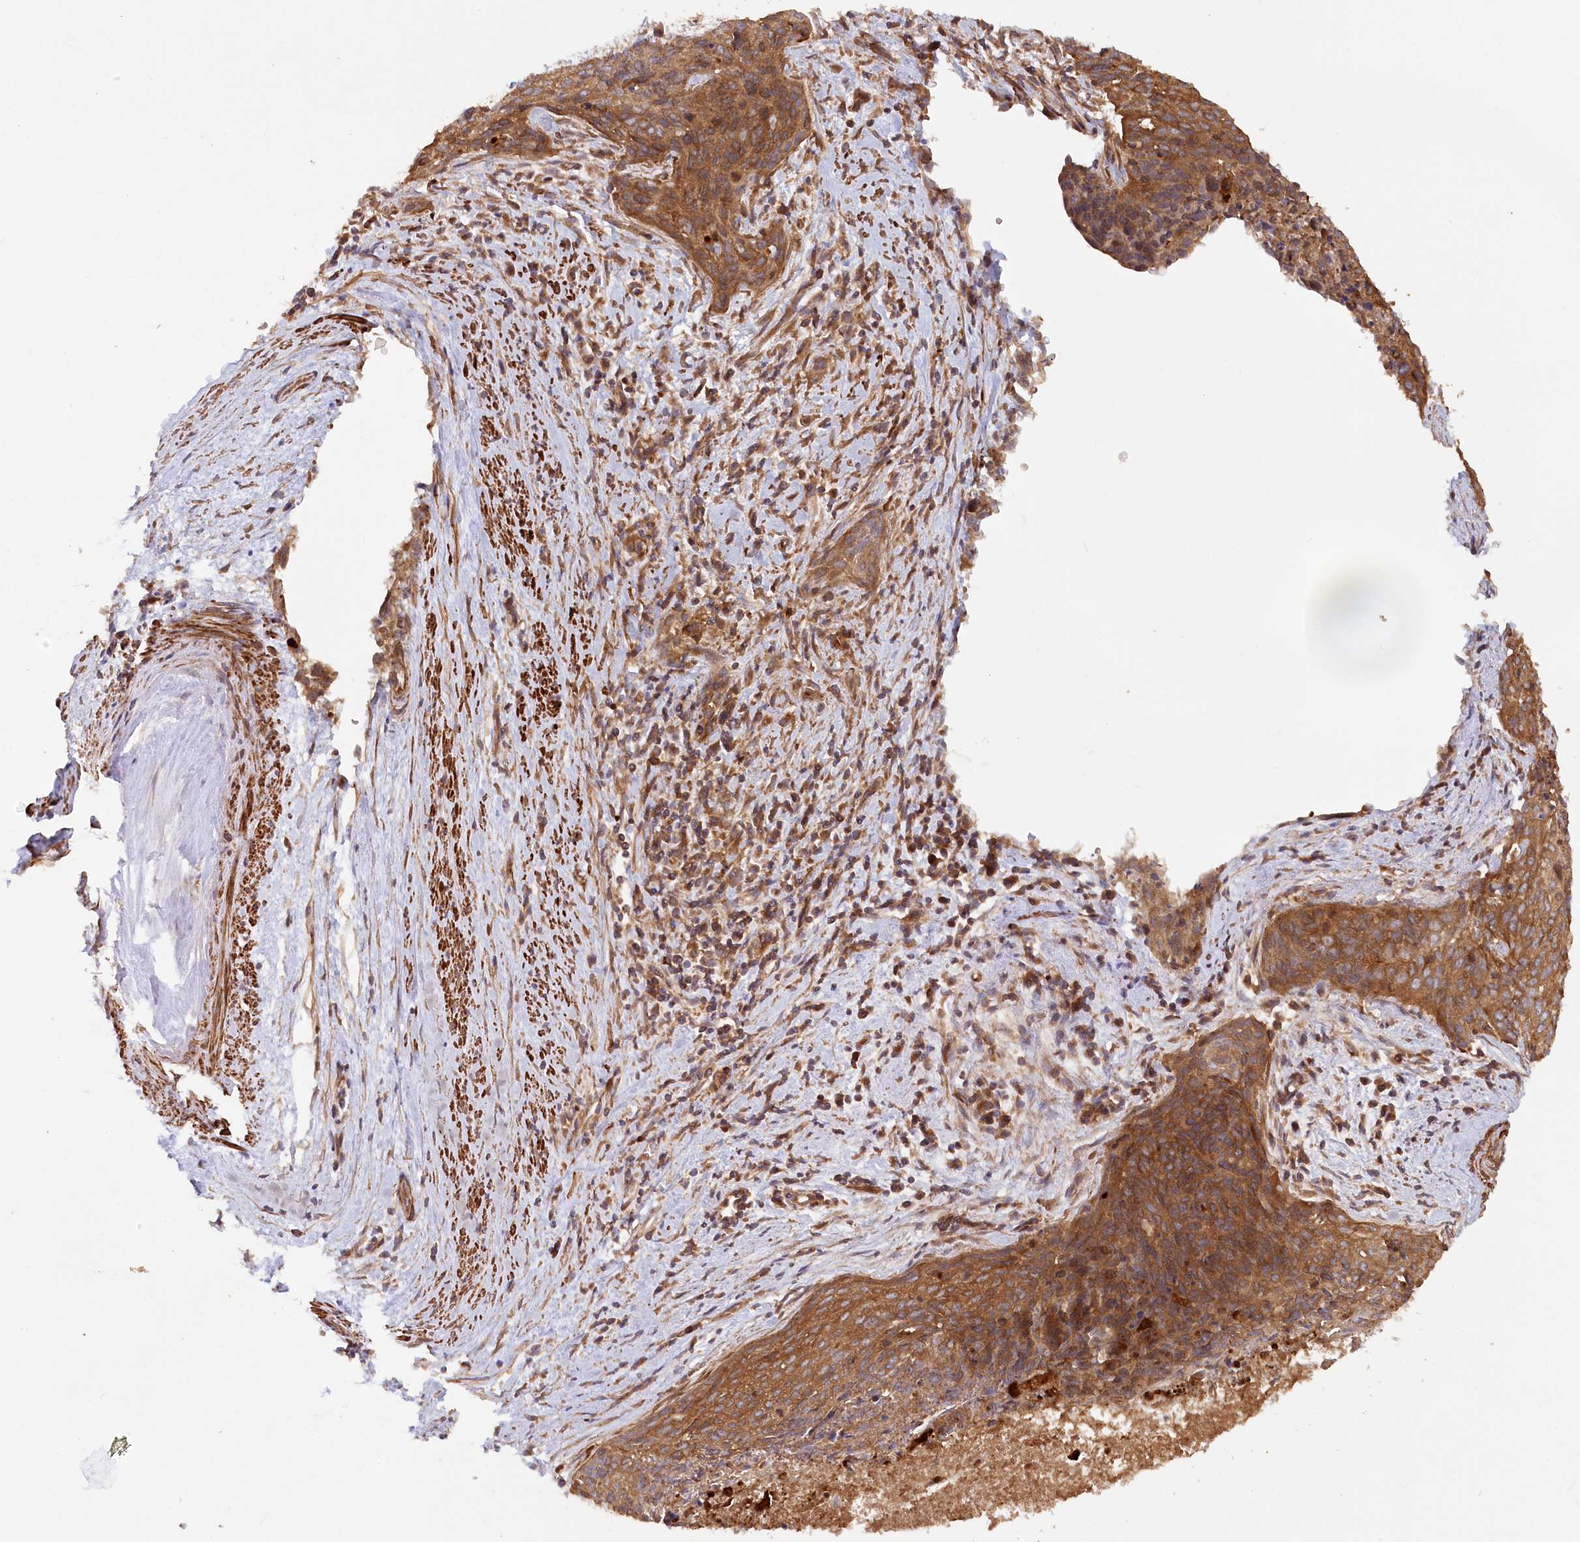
{"staining": {"intensity": "strong", "quantity": ">75%", "location": "cytoplasmic/membranous"}, "tissue": "cervical cancer", "cell_type": "Tumor cells", "image_type": "cancer", "snomed": [{"axis": "morphology", "description": "Squamous cell carcinoma, NOS"}, {"axis": "topography", "description": "Cervix"}], "caption": "IHC of squamous cell carcinoma (cervical) displays high levels of strong cytoplasmic/membranous staining in about >75% of tumor cells.", "gene": "PAIP2", "patient": {"sex": "female", "age": 55}}